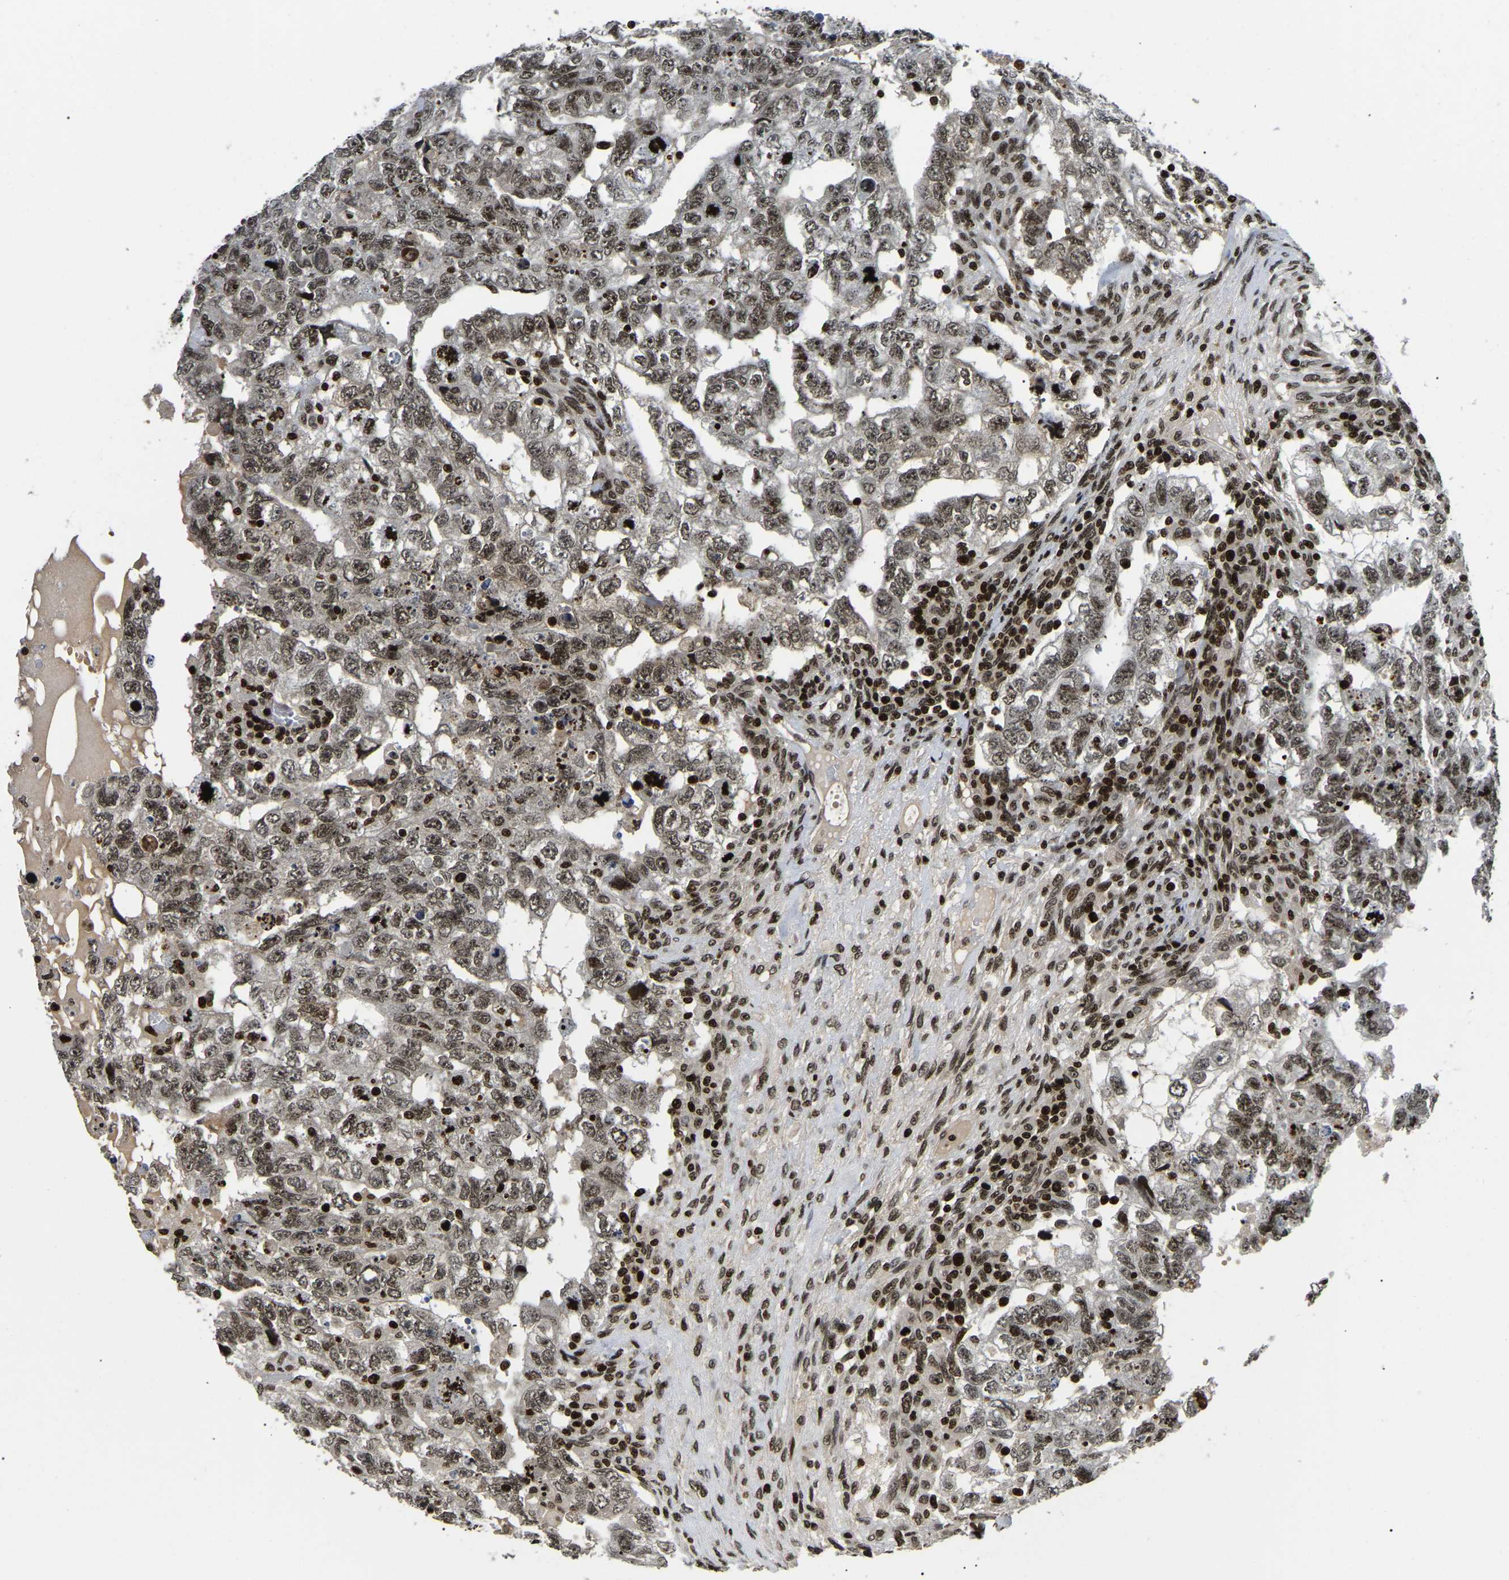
{"staining": {"intensity": "moderate", "quantity": ">75%", "location": "nuclear"}, "tissue": "testis cancer", "cell_type": "Tumor cells", "image_type": "cancer", "snomed": [{"axis": "morphology", "description": "Carcinoma, Embryonal, NOS"}, {"axis": "topography", "description": "Testis"}], "caption": "Testis cancer (embryonal carcinoma) stained with DAB (3,3'-diaminobenzidine) immunohistochemistry (IHC) reveals medium levels of moderate nuclear positivity in approximately >75% of tumor cells.", "gene": "LRRC61", "patient": {"sex": "male", "age": 36}}